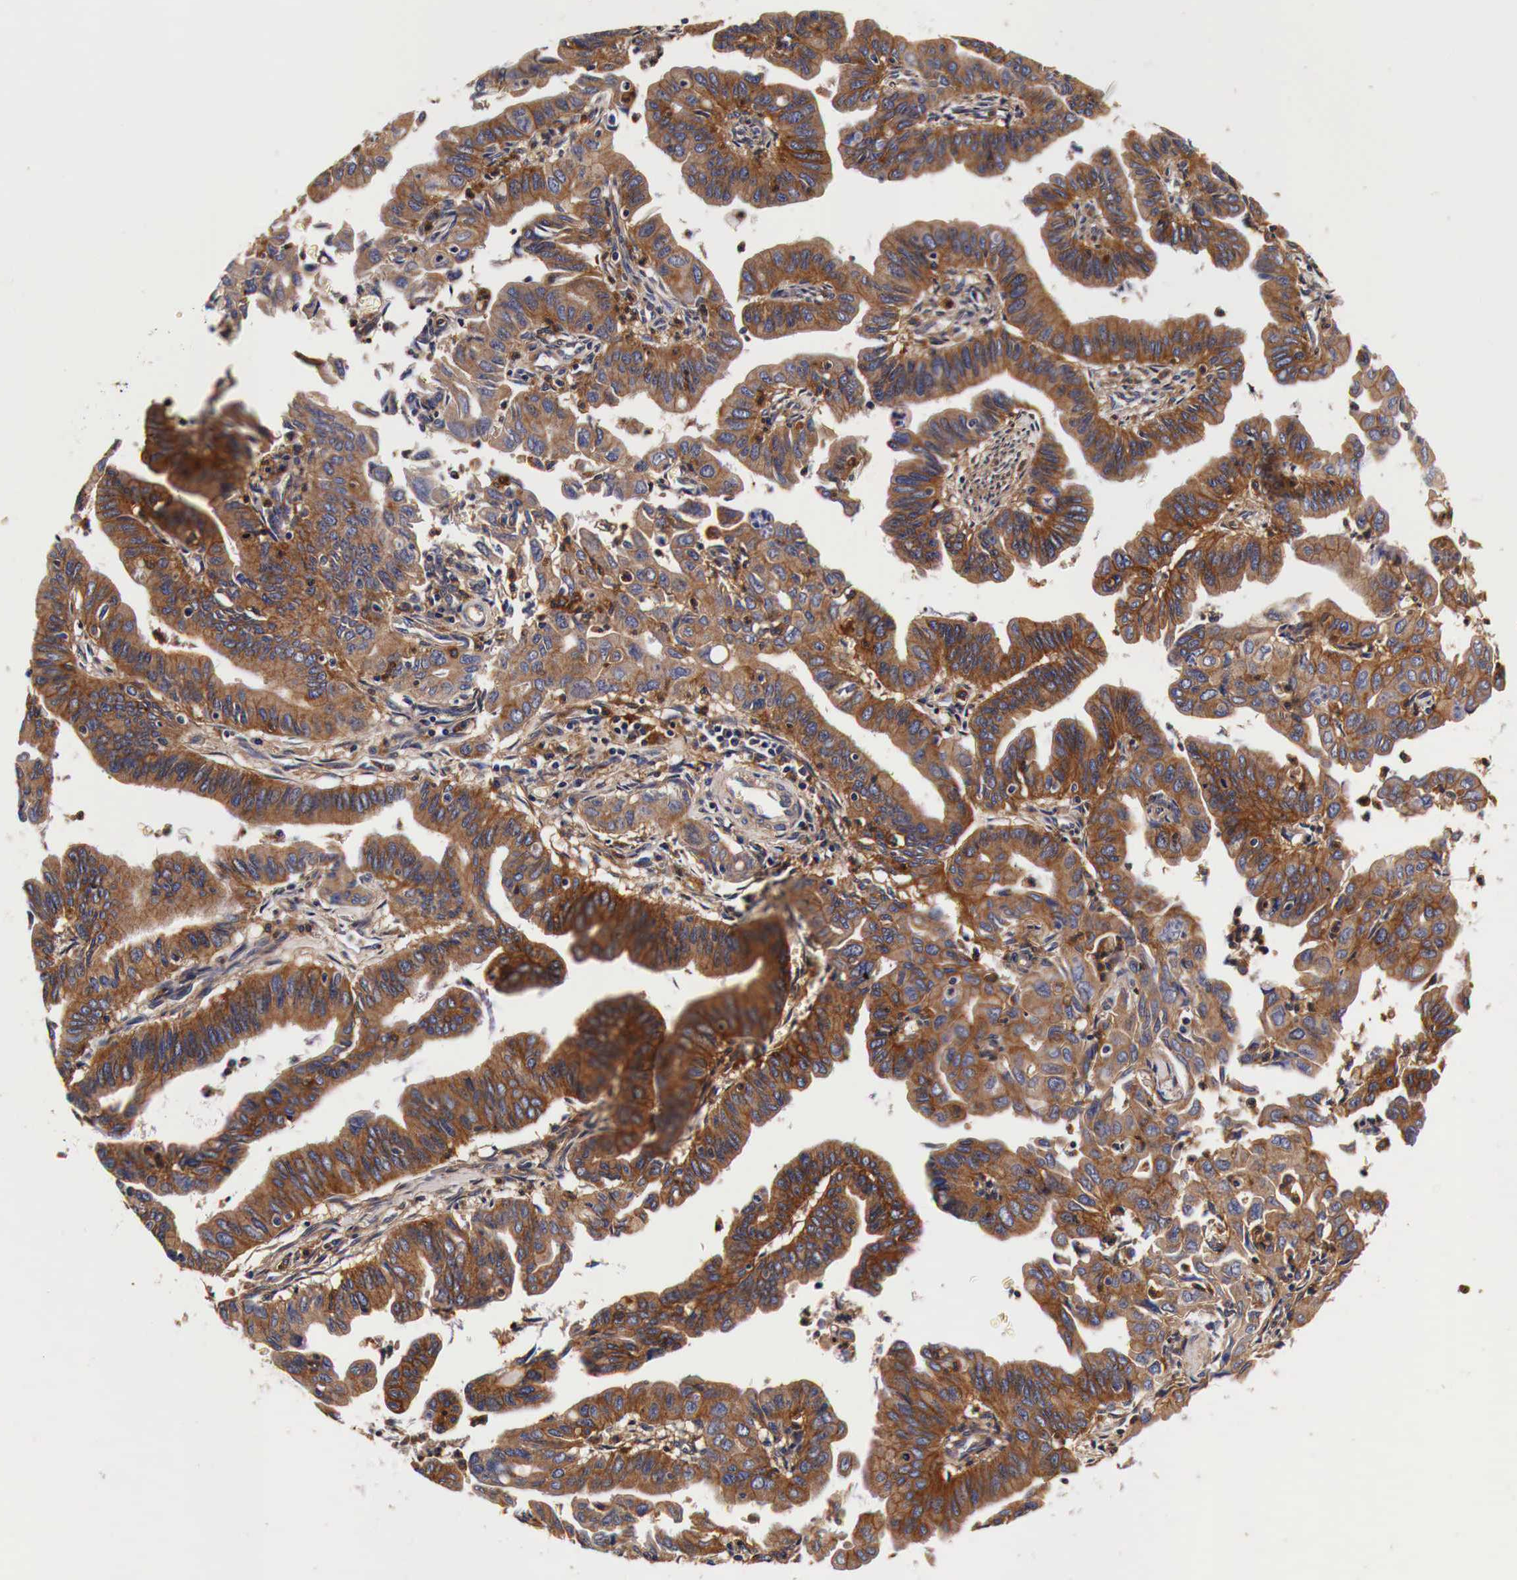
{"staining": {"intensity": "strong", "quantity": ">75%", "location": "cytoplasmic/membranous"}, "tissue": "cervical cancer", "cell_type": "Tumor cells", "image_type": "cancer", "snomed": [{"axis": "morphology", "description": "Normal tissue, NOS"}, {"axis": "morphology", "description": "Adenocarcinoma, NOS"}, {"axis": "topography", "description": "Cervix"}], "caption": "Tumor cells reveal strong cytoplasmic/membranous positivity in approximately >75% of cells in cervical cancer (adenocarcinoma).", "gene": "RP2", "patient": {"sex": "female", "age": 34}}